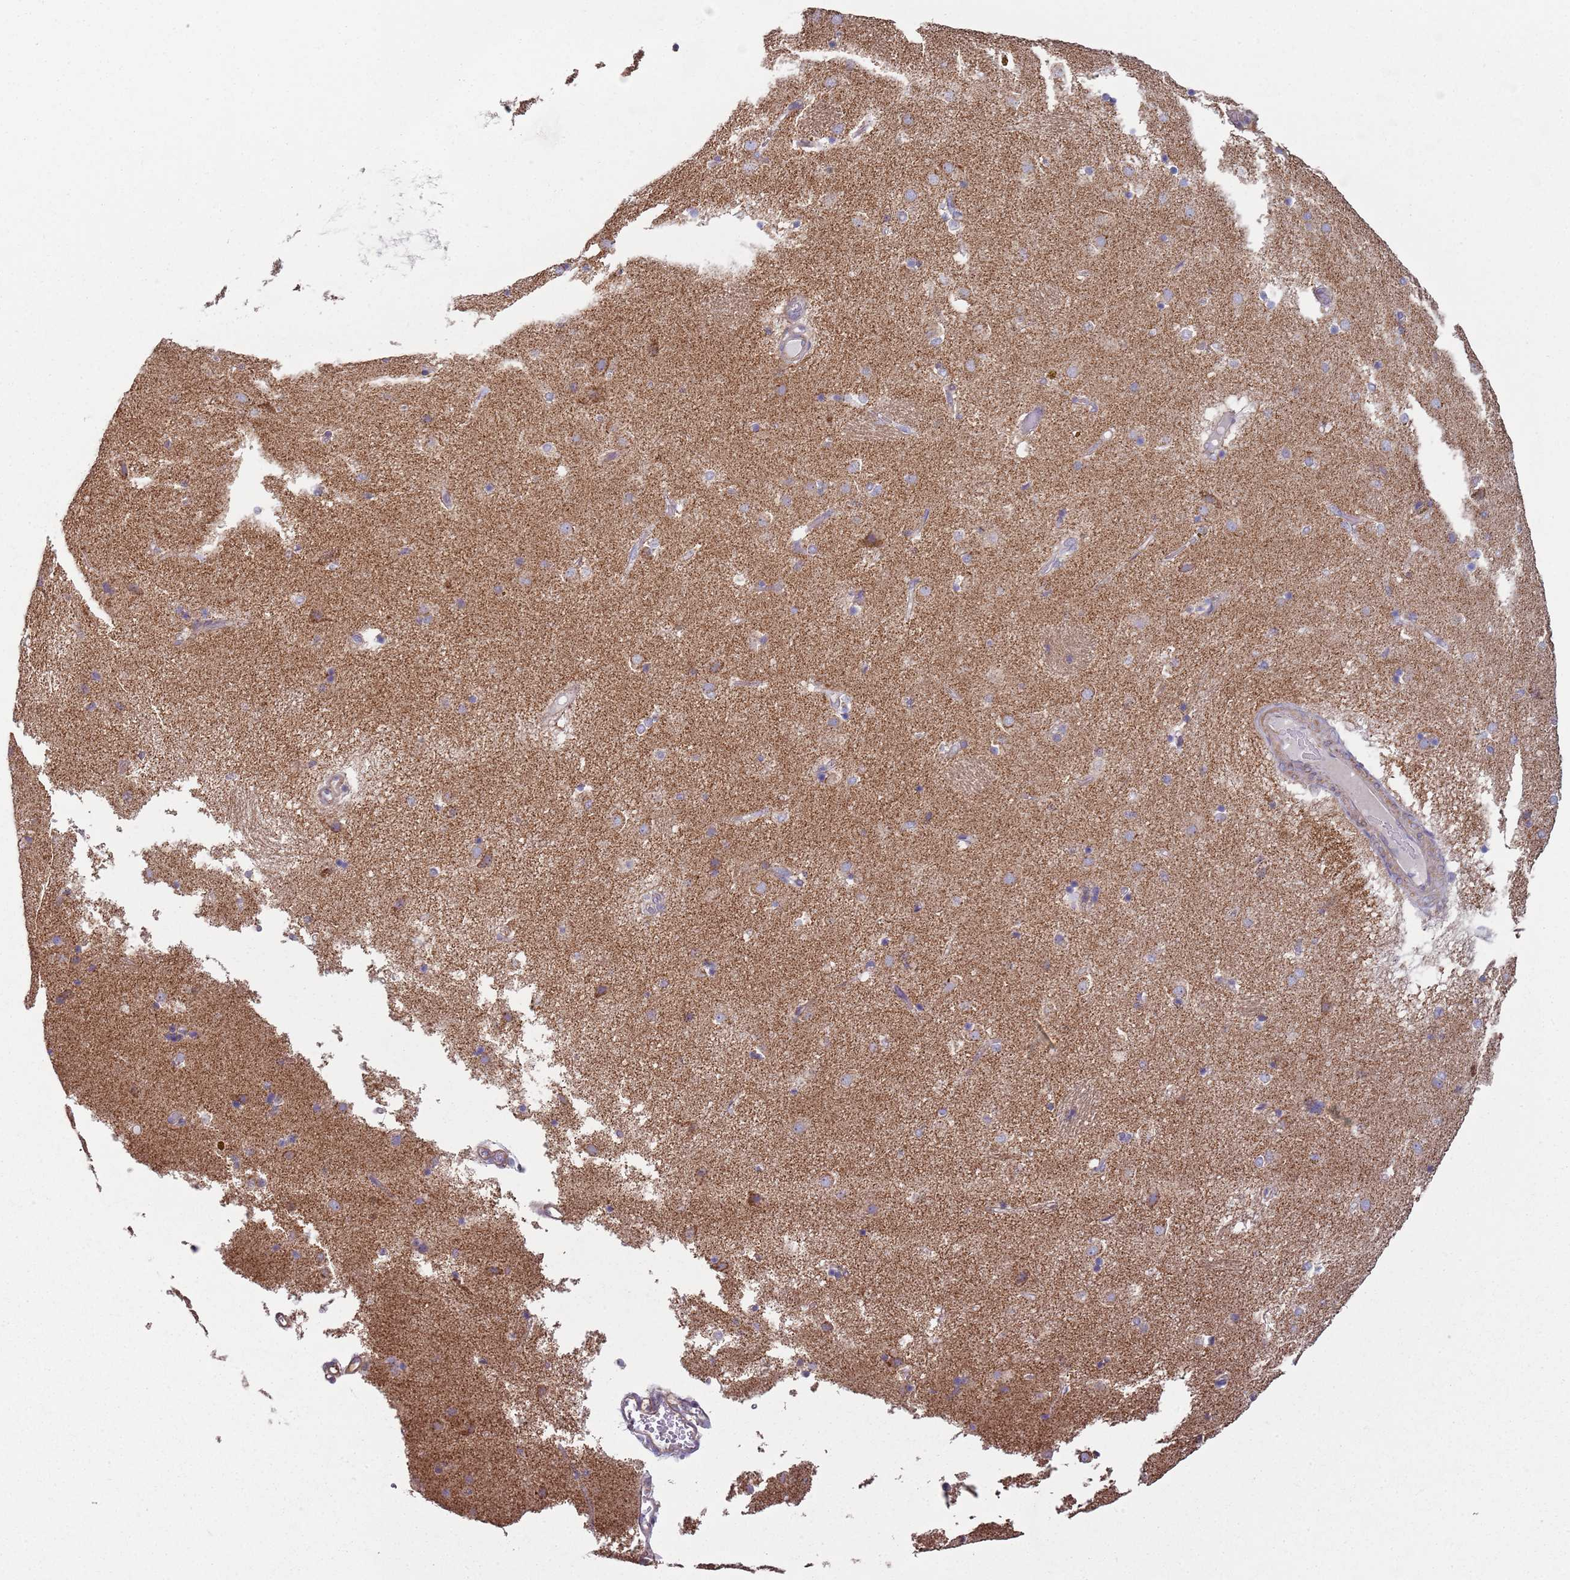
{"staining": {"intensity": "weak", "quantity": "<25%", "location": "cytoplasmic/membranous"}, "tissue": "caudate", "cell_type": "Glial cells", "image_type": "normal", "snomed": [{"axis": "morphology", "description": "Normal tissue, NOS"}, {"axis": "topography", "description": "Lateral ventricle wall"}], "caption": "DAB immunohistochemical staining of normal caudate reveals no significant positivity in glial cells.", "gene": "GAS8", "patient": {"sex": "male", "age": 70}}